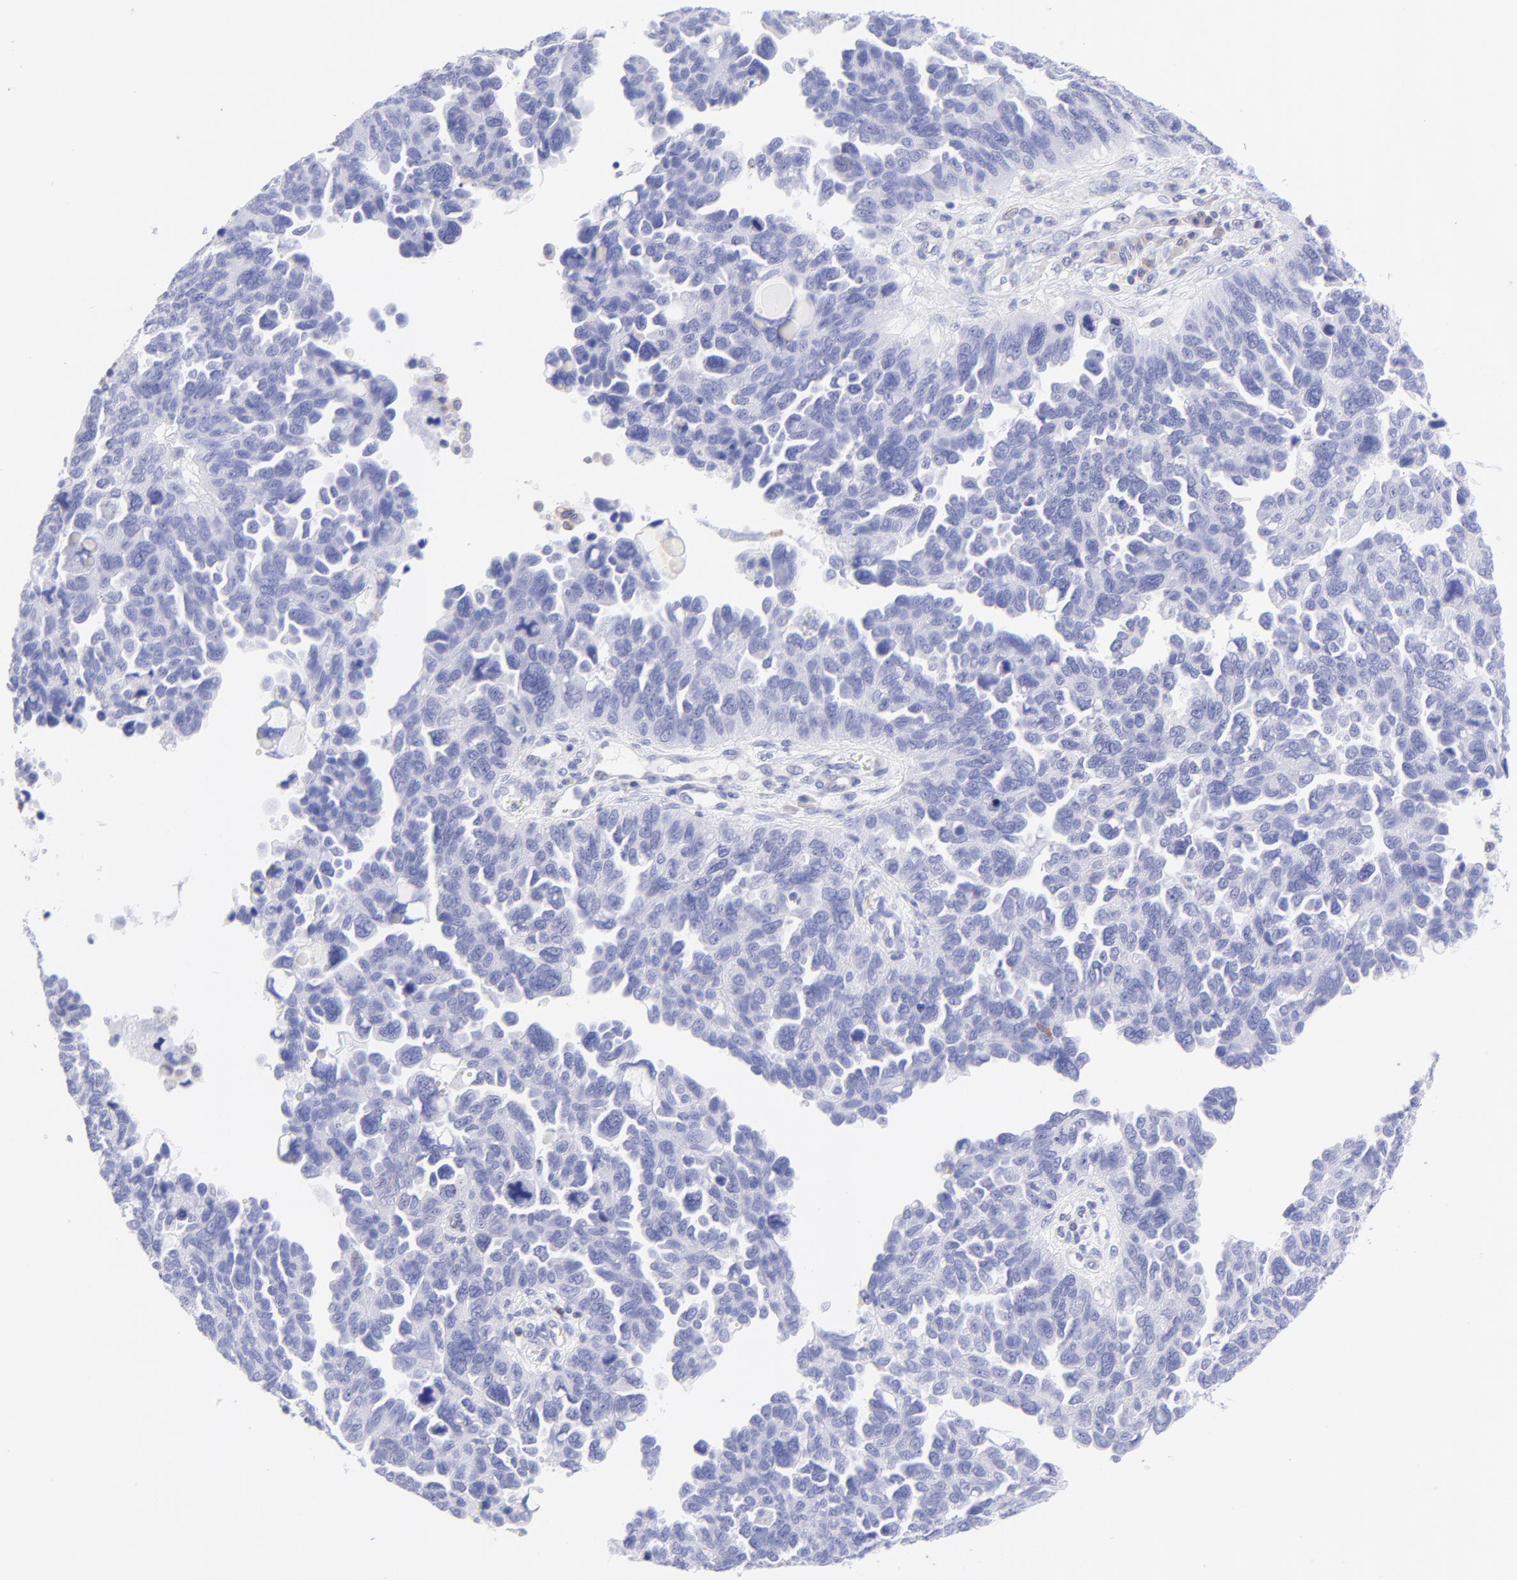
{"staining": {"intensity": "negative", "quantity": "none", "location": "none"}, "tissue": "ovarian cancer", "cell_type": "Tumor cells", "image_type": "cancer", "snomed": [{"axis": "morphology", "description": "Cystadenocarcinoma, serous, NOS"}, {"axis": "topography", "description": "Ovary"}], "caption": "This is an immunohistochemistry (IHC) image of ovarian cancer (serous cystadenocarcinoma). There is no expression in tumor cells.", "gene": "IRAG2", "patient": {"sex": "female", "age": 64}}